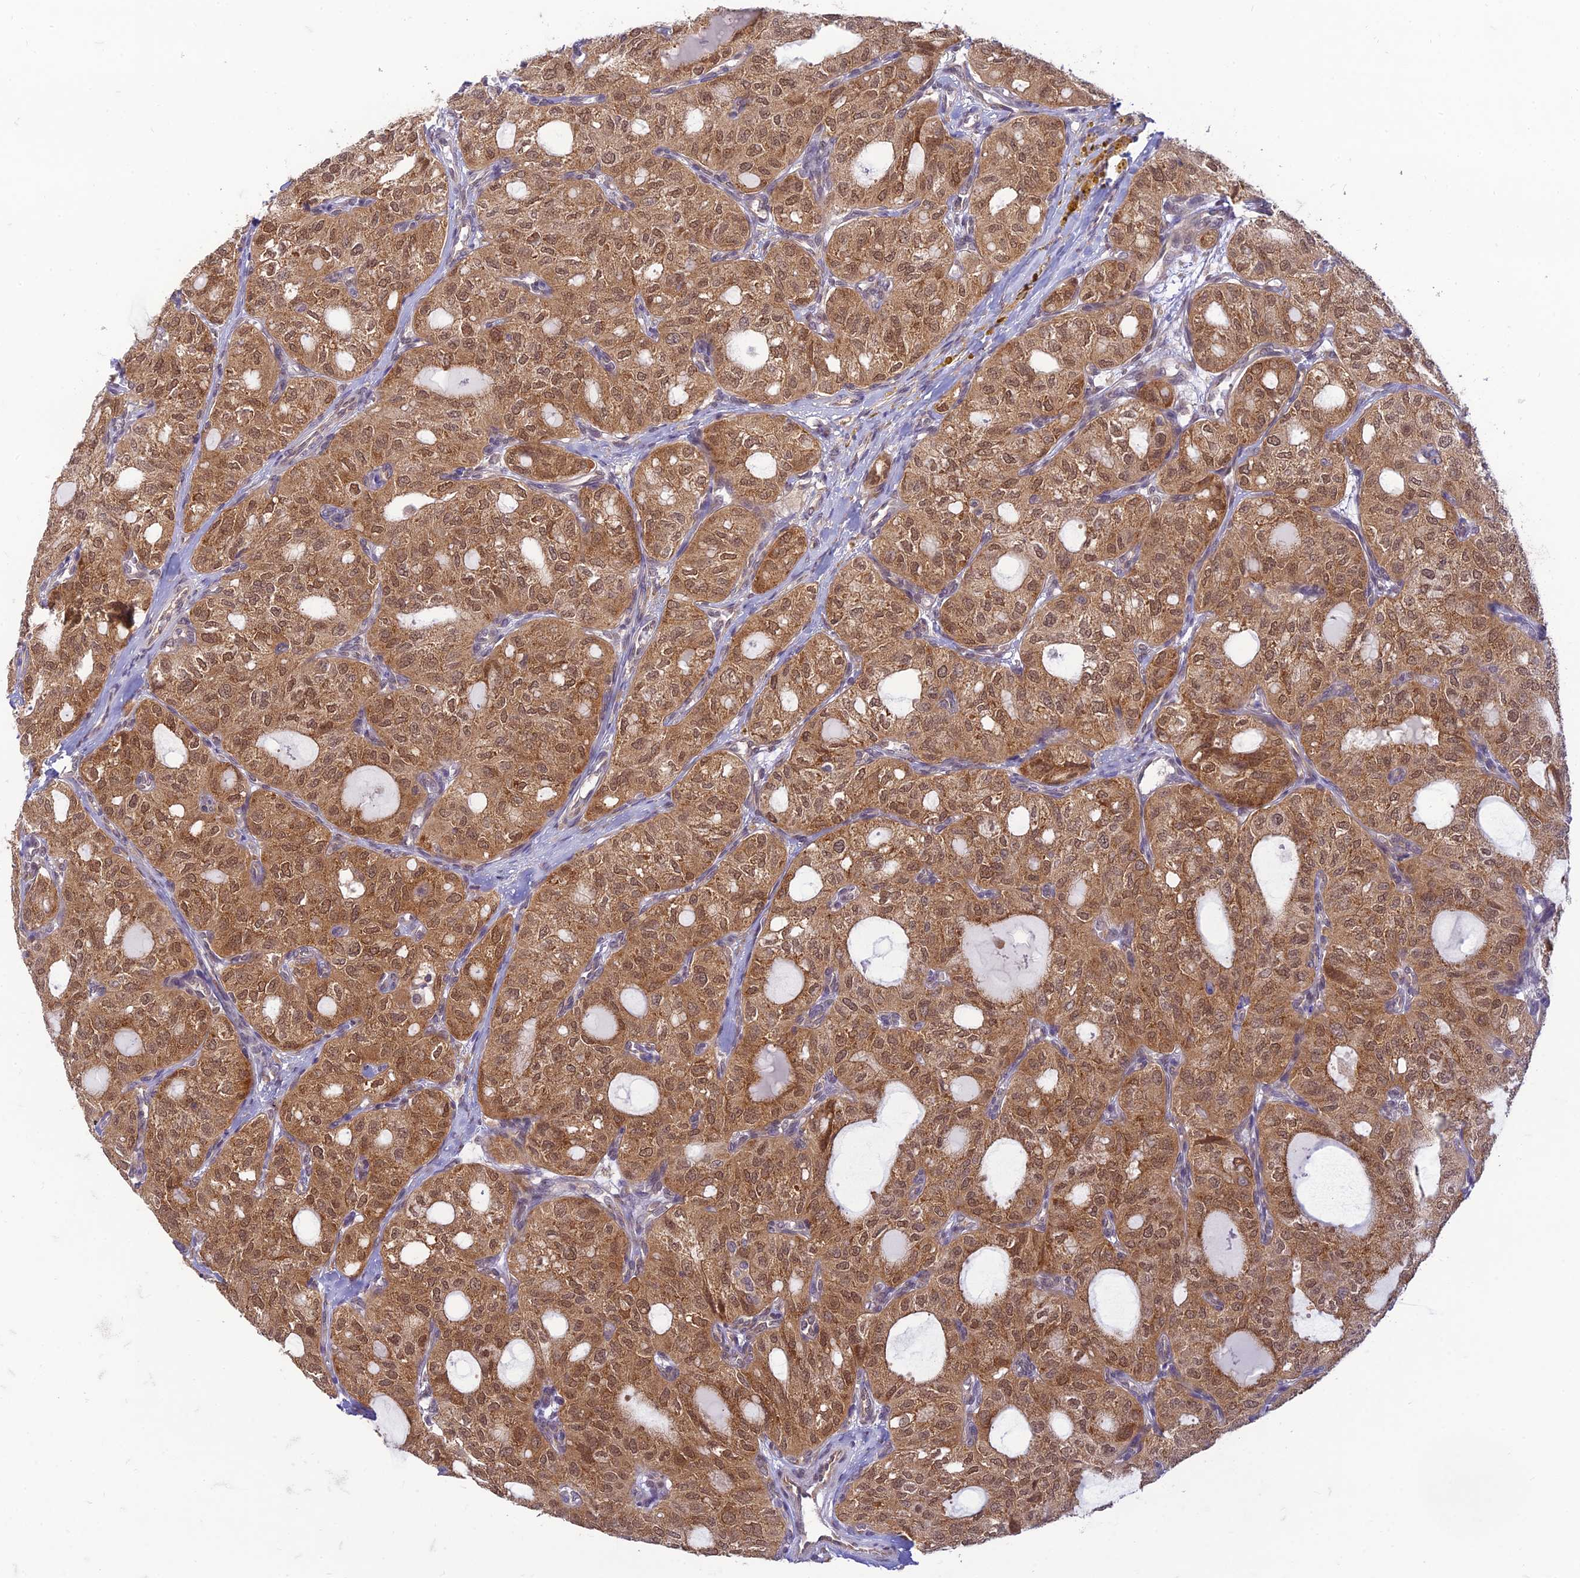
{"staining": {"intensity": "moderate", "quantity": ">75%", "location": "cytoplasmic/membranous,nuclear"}, "tissue": "thyroid cancer", "cell_type": "Tumor cells", "image_type": "cancer", "snomed": [{"axis": "morphology", "description": "Follicular adenoma carcinoma, NOS"}, {"axis": "topography", "description": "Thyroid gland"}], "caption": "Approximately >75% of tumor cells in thyroid cancer (follicular adenoma carcinoma) reveal moderate cytoplasmic/membranous and nuclear protein positivity as visualized by brown immunohistochemical staining.", "gene": "SKIC8", "patient": {"sex": "male", "age": 75}}